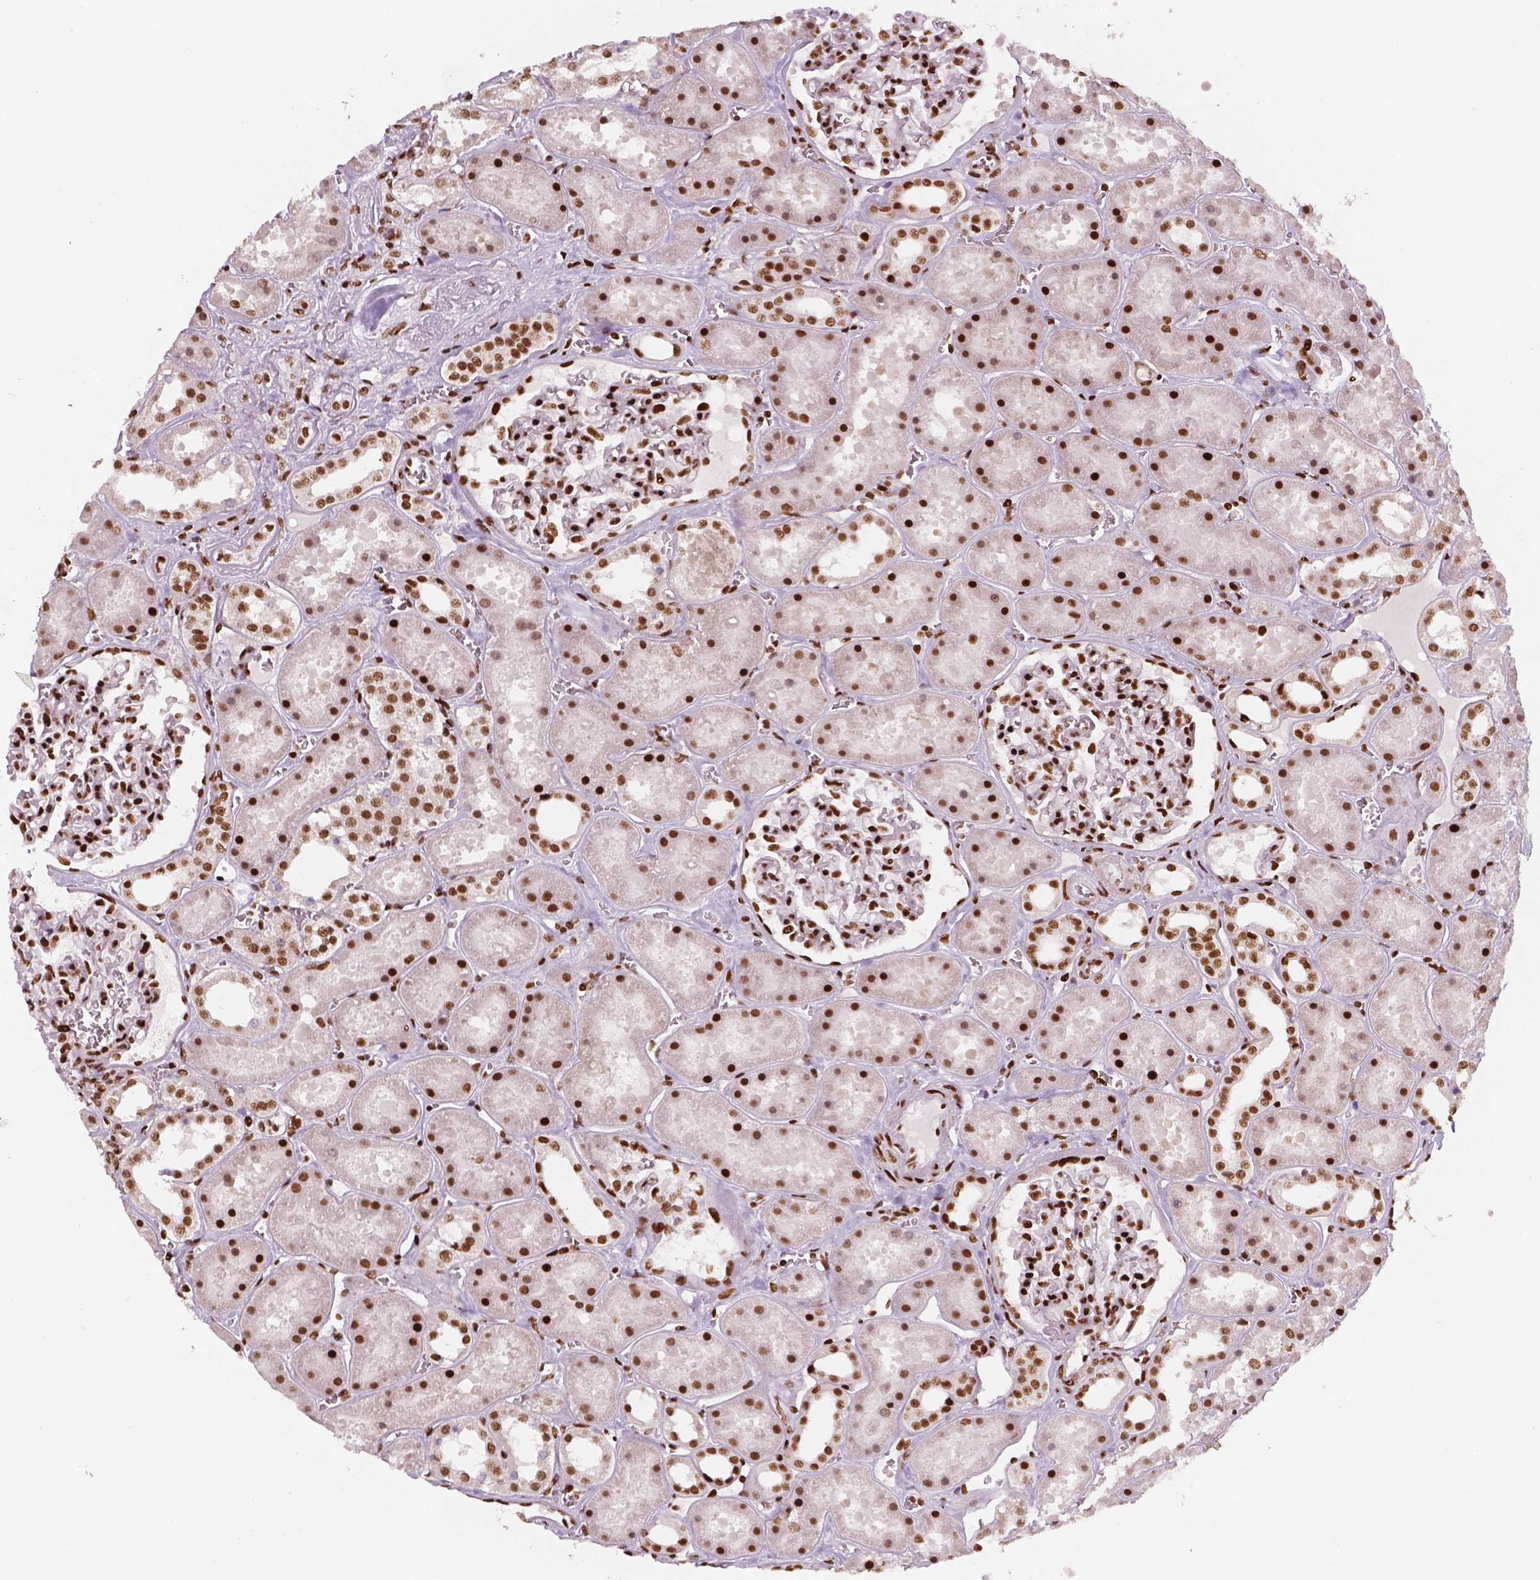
{"staining": {"intensity": "strong", "quantity": ">75%", "location": "nuclear"}, "tissue": "kidney", "cell_type": "Cells in glomeruli", "image_type": "normal", "snomed": [{"axis": "morphology", "description": "Normal tissue, NOS"}, {"axis": "topography", "description": "Kidney"}], "caption": "Strong nuclear staining is present in about >75% of cells in glomeruli in unremarkable kidney. Using DAB (3,3'-diaminobenzidine) (brown) and hematoxylin (blue) stains, captured at high magnification using brightfield microscopy.", "gene": "BRD4", "patient": {"sex": "female", "age": 41}}